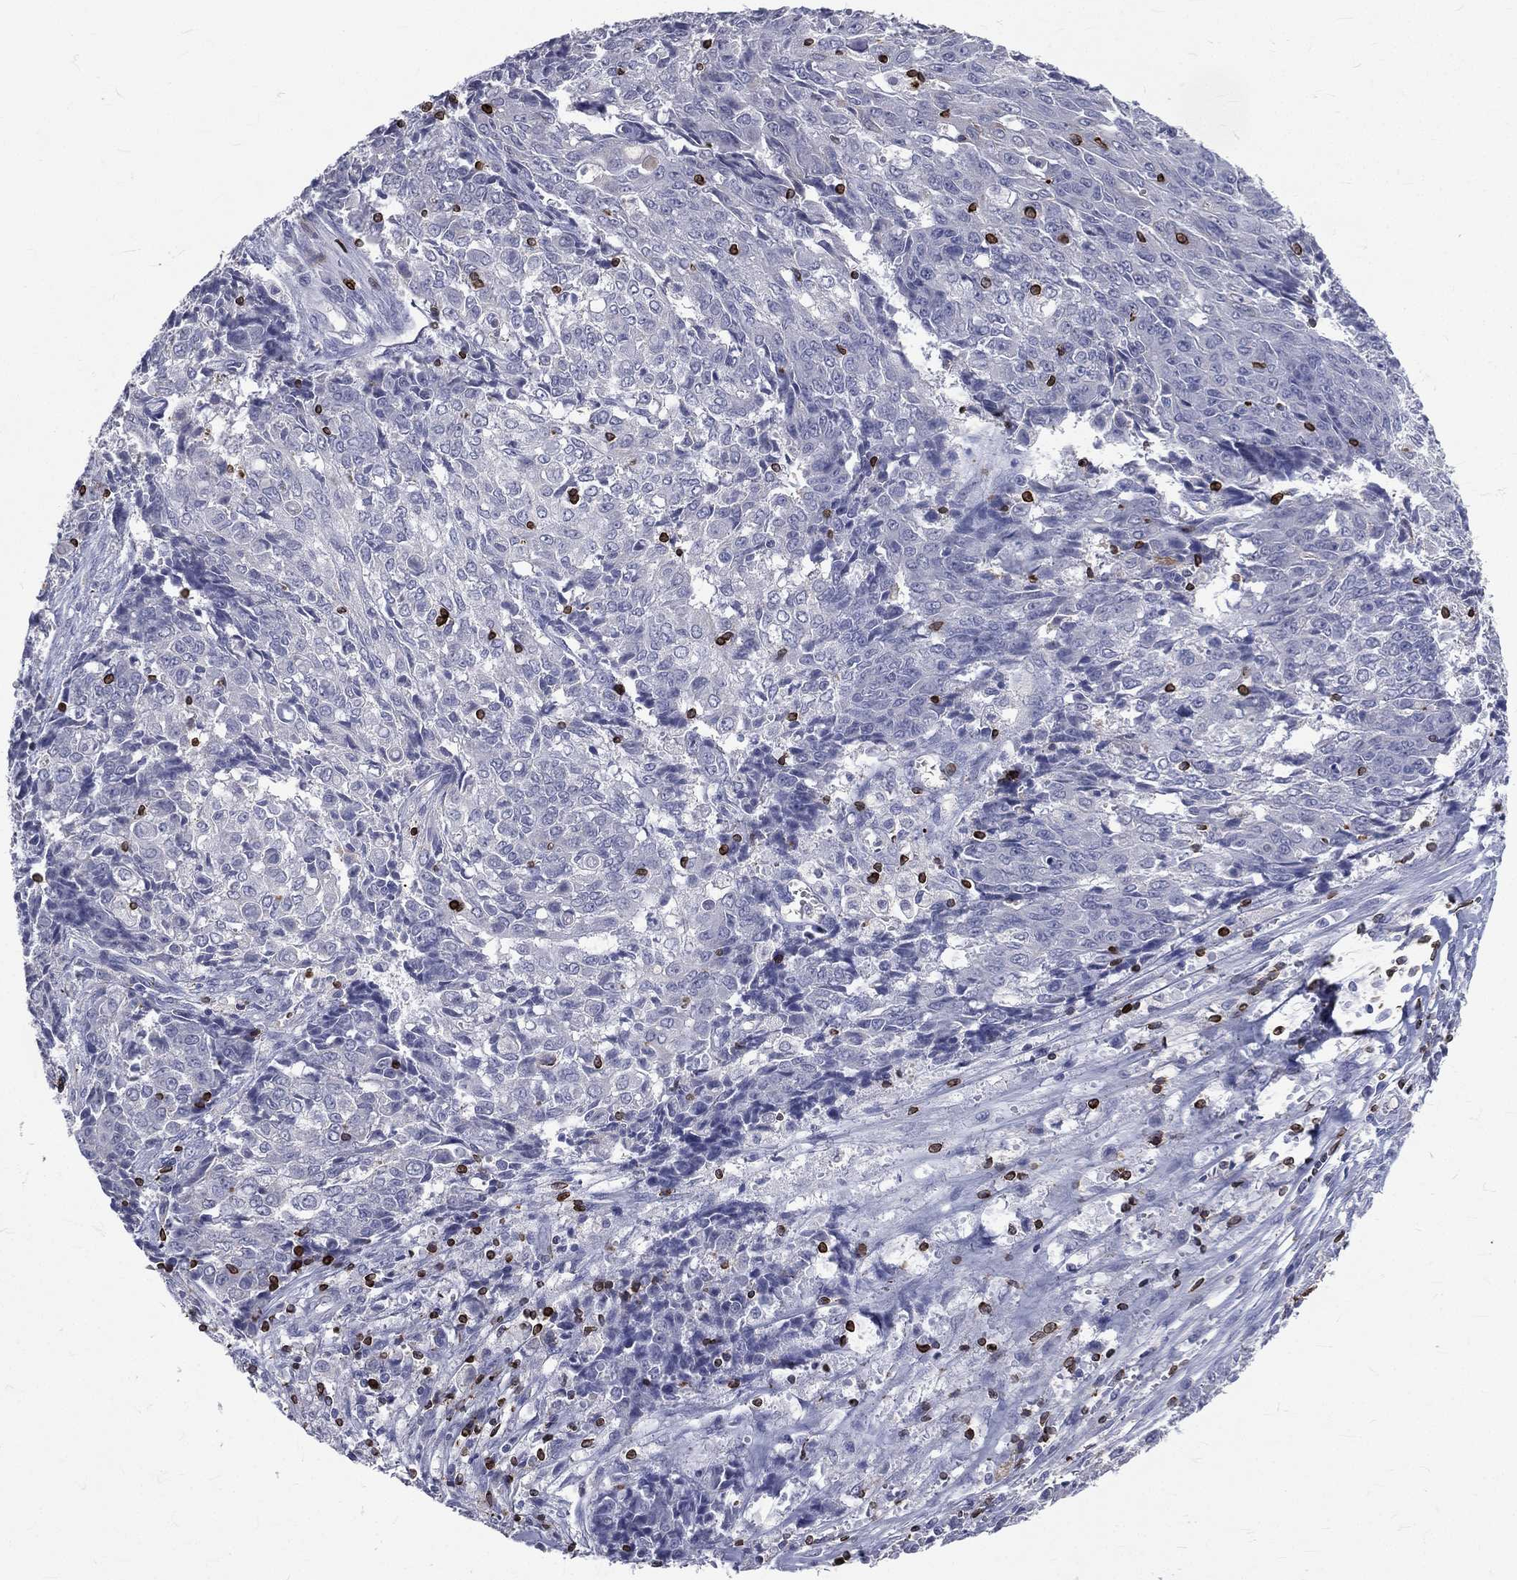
{"staining": {"intensity": "negative", "quantity": "none", "location": "none"}, "tissue": "ovarian cancer", "cell_type": "Tumor cells", "image_type": "cancer", "snomed": [{"axis": "morphology", "description": "Carcinoma, endometroid"}, {"axis": "topography", "description": "Ovary"}], "caption": "A high-resolution image shows immunohistochemistry staining of endometroid carcinoma (ovarian), which shows no significant staining in tumor cells.", "gene": "CTSW", "patient": {"sex": "female", "age": 42}}